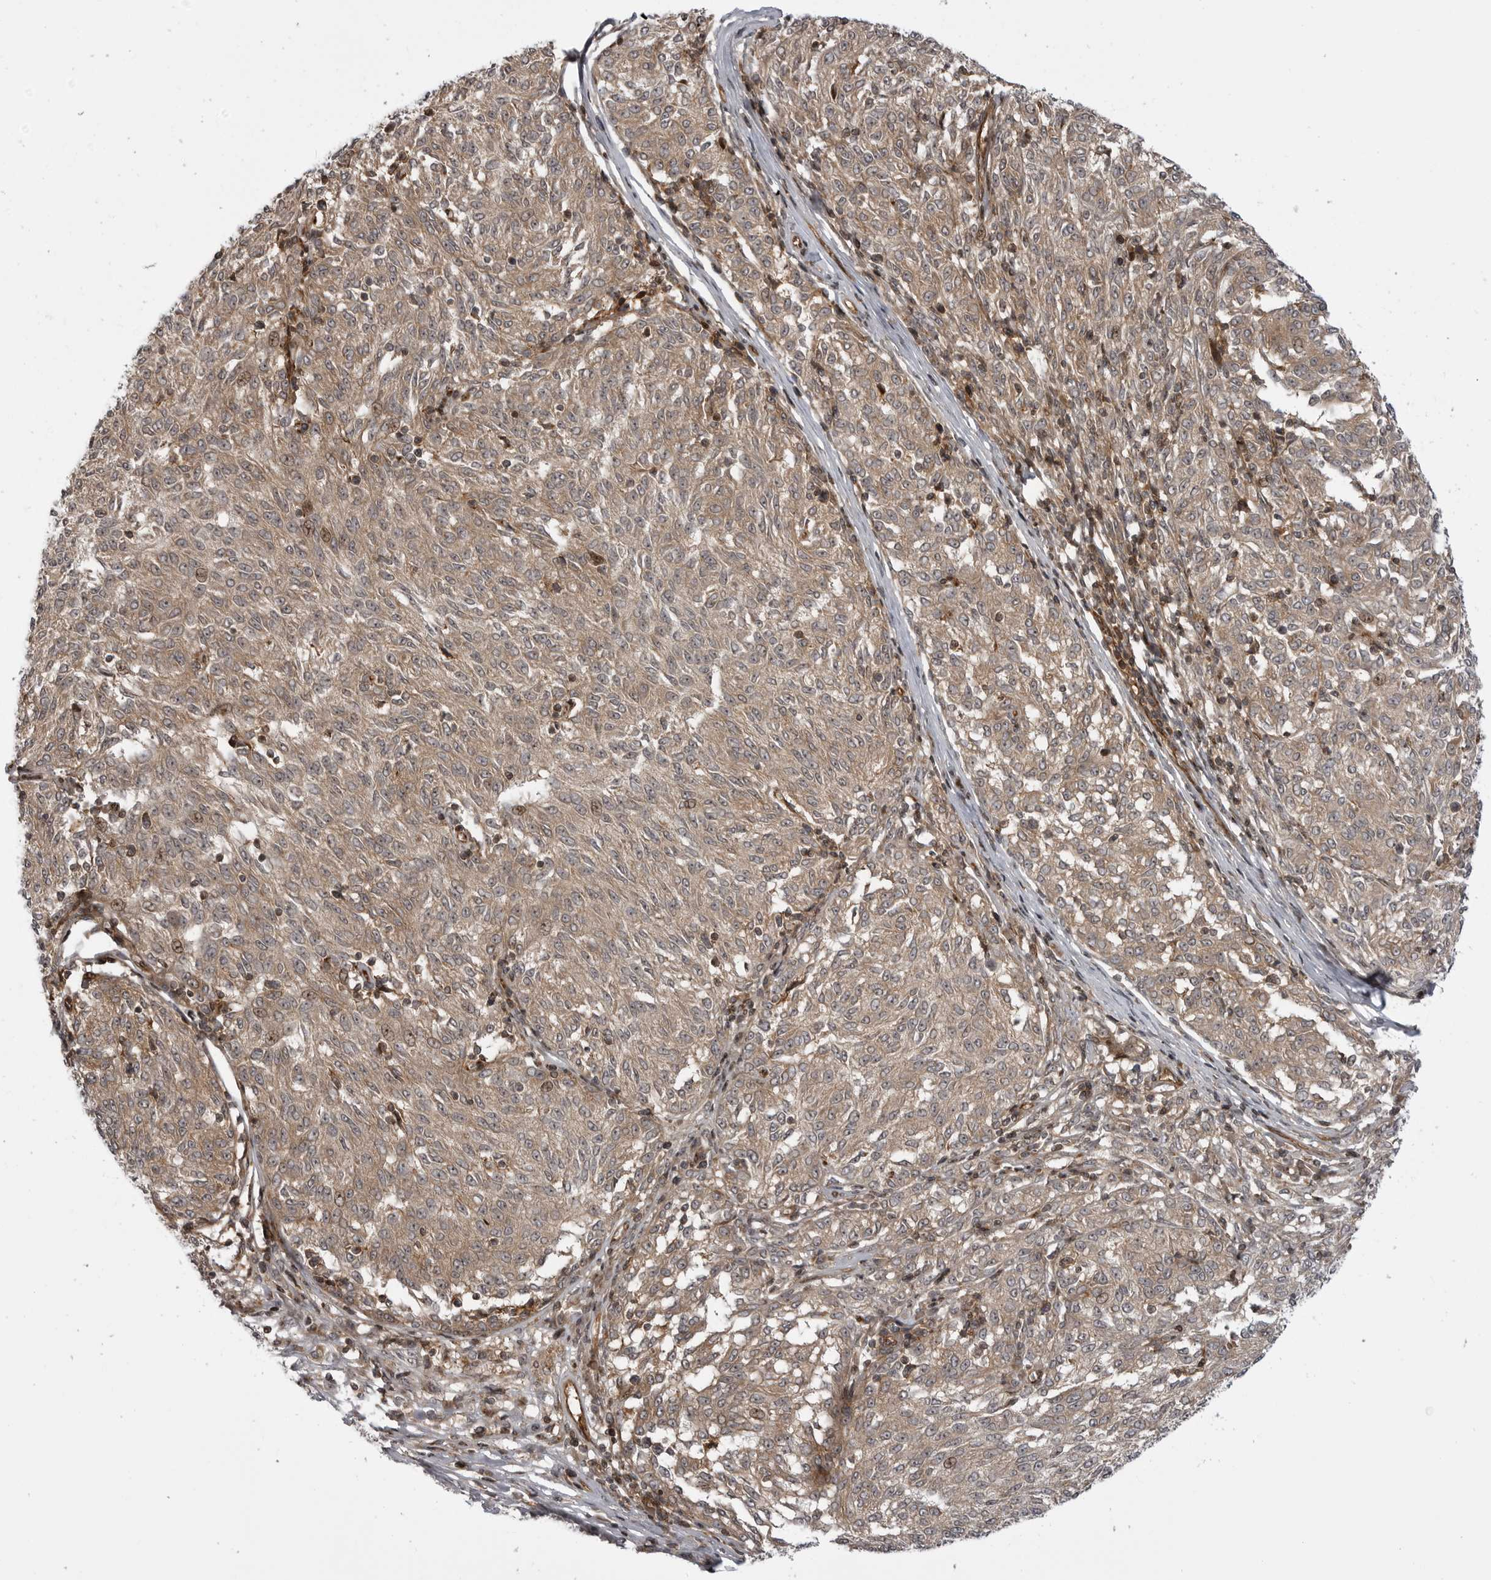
{"staining": {"intensity": "weak", "quantity": ">75%", "location": "cytoplasmic/membranous"}, "tissue": "melanoma", "cell_type": "Tumor cells", "image_type": "cancer", "snomed": [{"axis": "morphology", "description": "Malignant melanoma, NOS"}, {"axis": "topography", "description": "Skin"}], "caption": "Malignant melanoma stained with DAB immunohistochemistry shows low levels of weak cytoplasmic/membranous staining in approximately >75% of tumor cells. (DAB = brown stain, brightfield microscopy at high magnification).", "gene": "ABL1", "patient": {"sex": "female", "age": 72}}